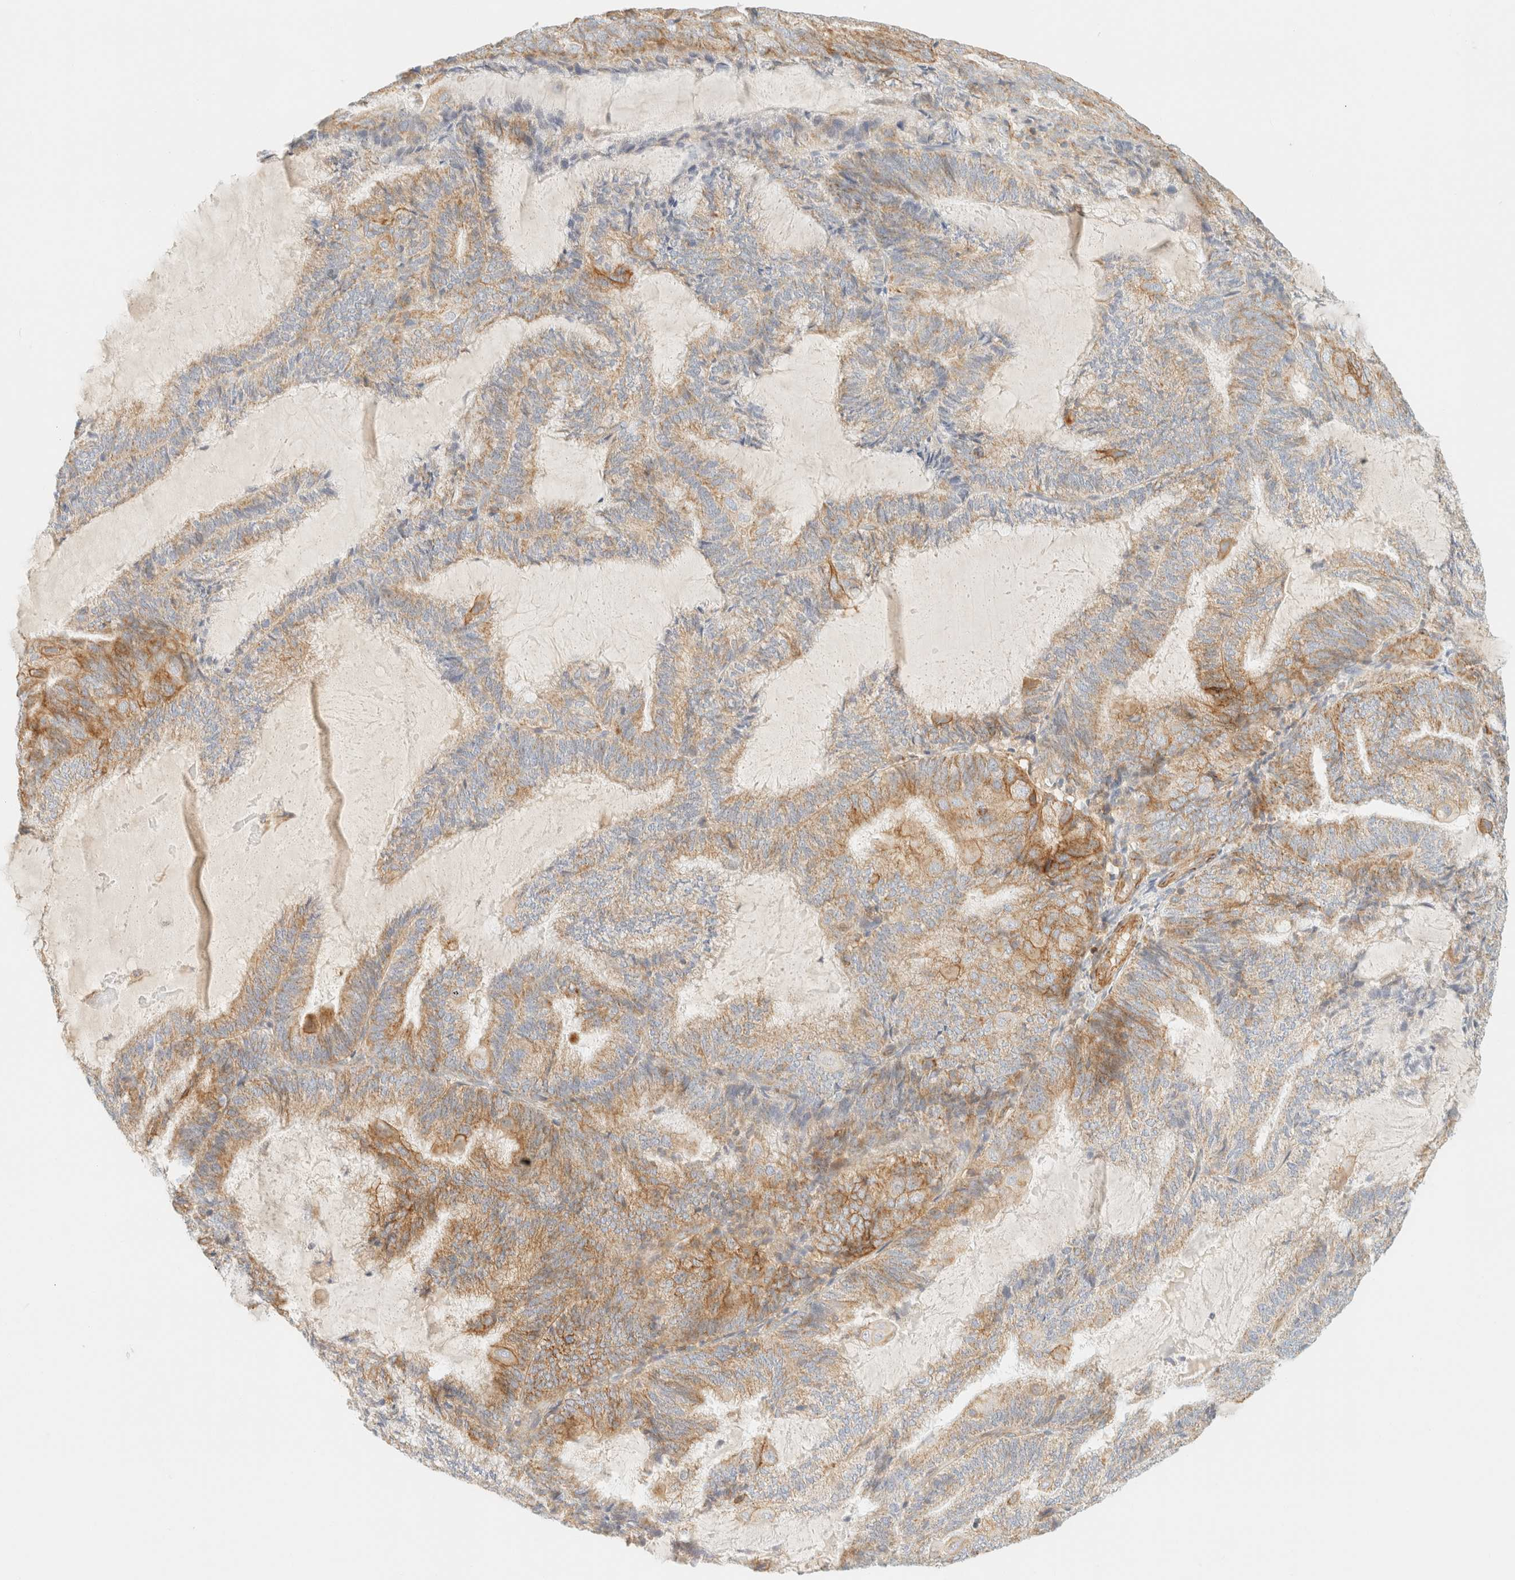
{"staining": {"intensity": "moderate", "quantity": ">75%", "location": "cytoplasmic/membranous"}, "tissue": "endometrial cancer", "cell_type": "Tumor cells", "image_type": "cancer", "snomed": [{"axis": "morphology", "description": "Adenocarcinoma, NOS"}, {"axis": "topography", "description": "Endometrium"}], "caption": "A brown stain highlights moderate cytoplasmic/membranous staining of a protein in adenocarcinoma (endometrial) tumor cells.", "gene": "MRM3", "patient": {"sex": "female", "age": 81}}